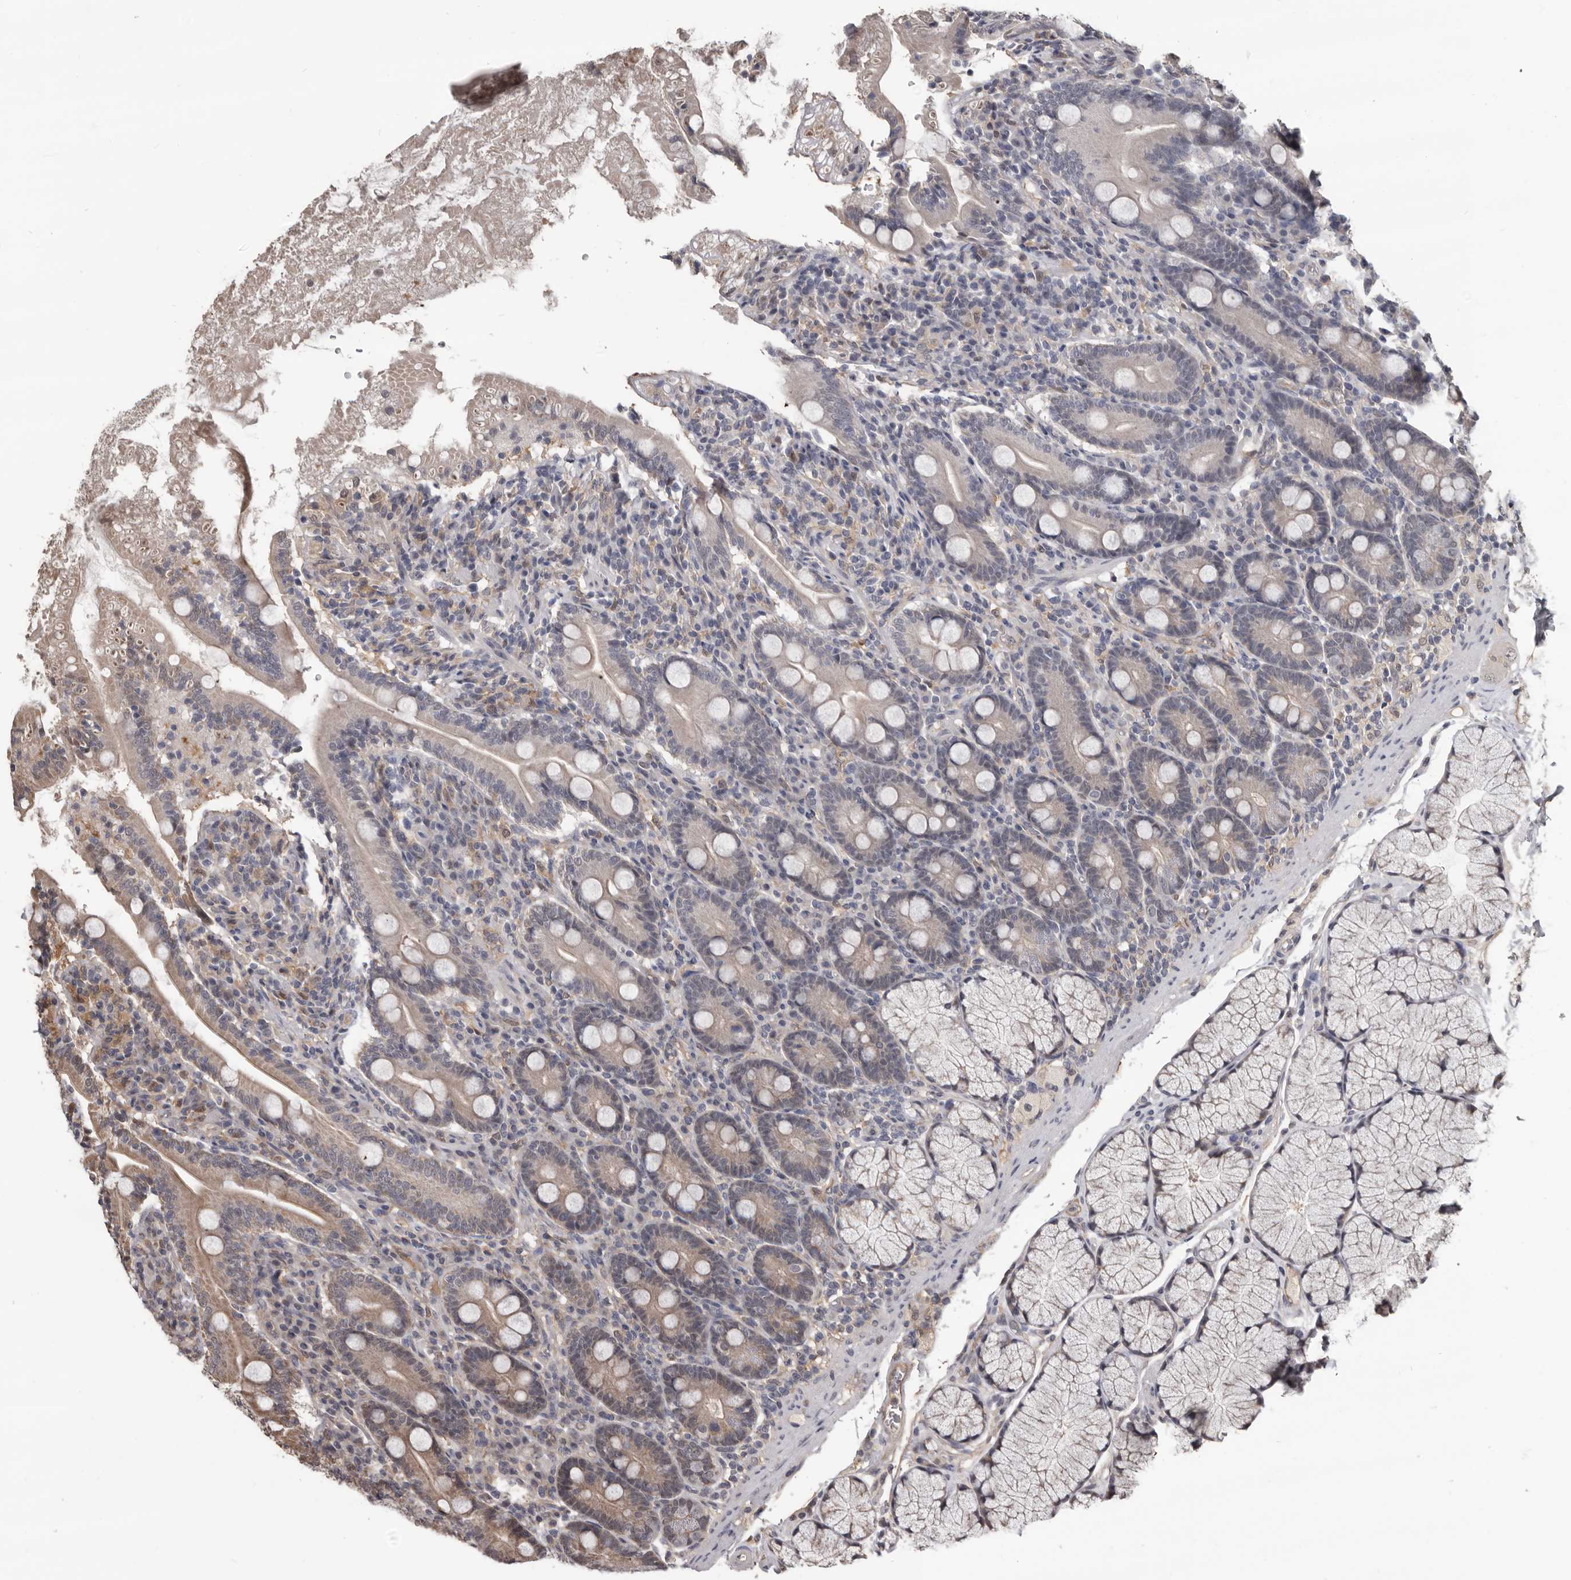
{"staining": {"intensity": "moderate", "quantity": "25%-75%", "location": "cytoplasmic/membranous"}, "tissue": "duodenum", "cell_type": "Glandular cells", "image_type": "normal", "snomed": [{"axis": "morphology", "description": "Normal tissue, NOS"}, {"axis": "topography", "description": "Duodenum"}], "caption": "Benign duodenum was stained to show a protein in brown. There is medium levels of moderate cytoplasmic/membranous positivity in approximately 25%-75% of glandular cells. The staining was performed using DAB, with brown indicating positive protein expression. Nuclei are stained blue with hematoxylin.", "gene": "AHR", "patient": {"sex": "male", "age": 35}}